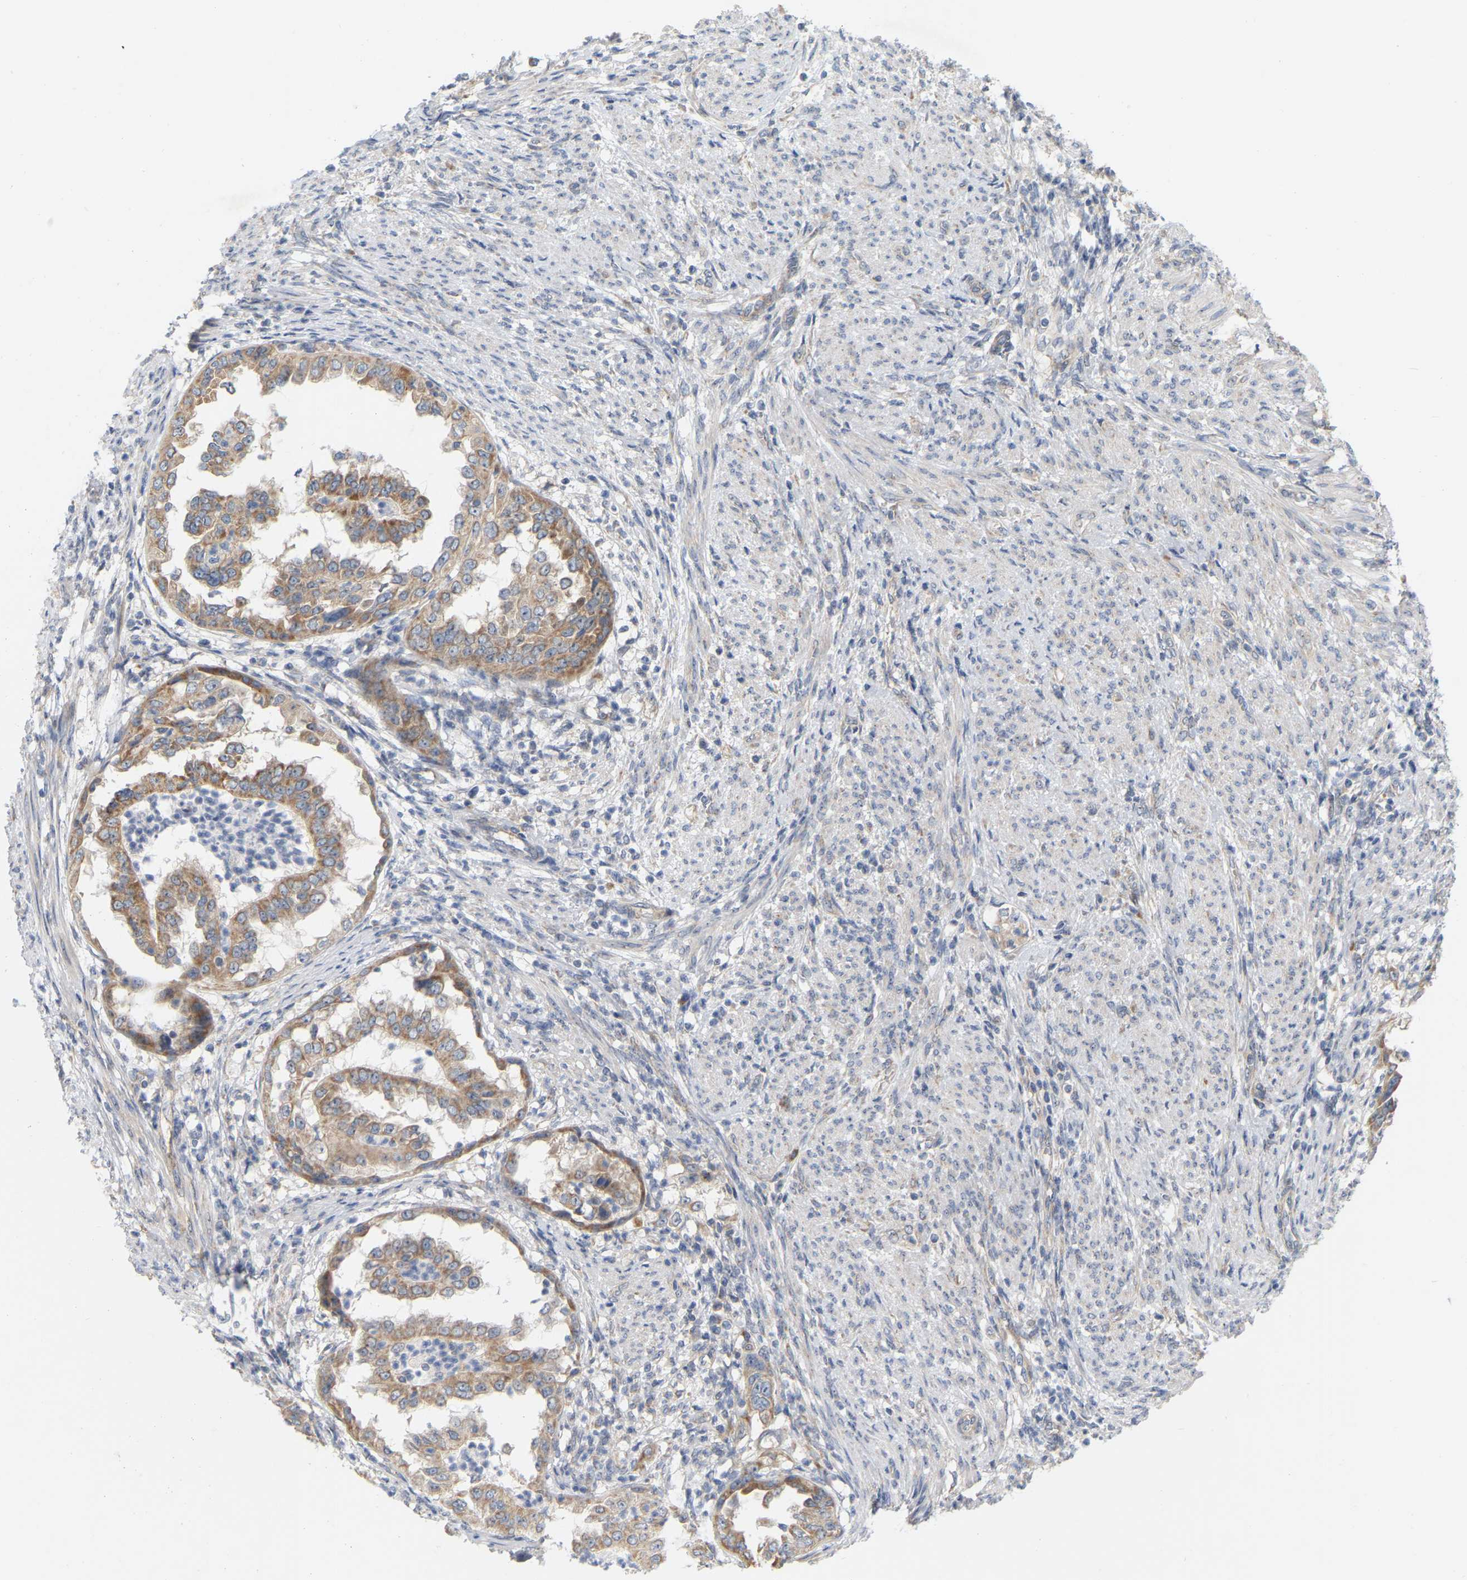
{"staining": {"intensity": "strong", "quantity": ">75%", "location": "cytoplasmic/membranous"}, "tissue": "endometrial cancer", "cell_type": "Tumor cells", "image_type": "cancer", "snomed": [{"axis": "morphology", "description": "Adenocarcinoma, NOS"}, {"axis": "topography", "description": "Endometrium"}], "caption": "Endometrial cancer tissue displays strong cytoplasmic/membranous expression in about >75% of tumor cells Using DAB (3,3'-diaminobenzidine) (brown) and hematoxylin (blue) stains, captured at high magnification using brightfield microscopy.", "gene": "MINDY4", "patient": {"sex": "female", "age": 85}}